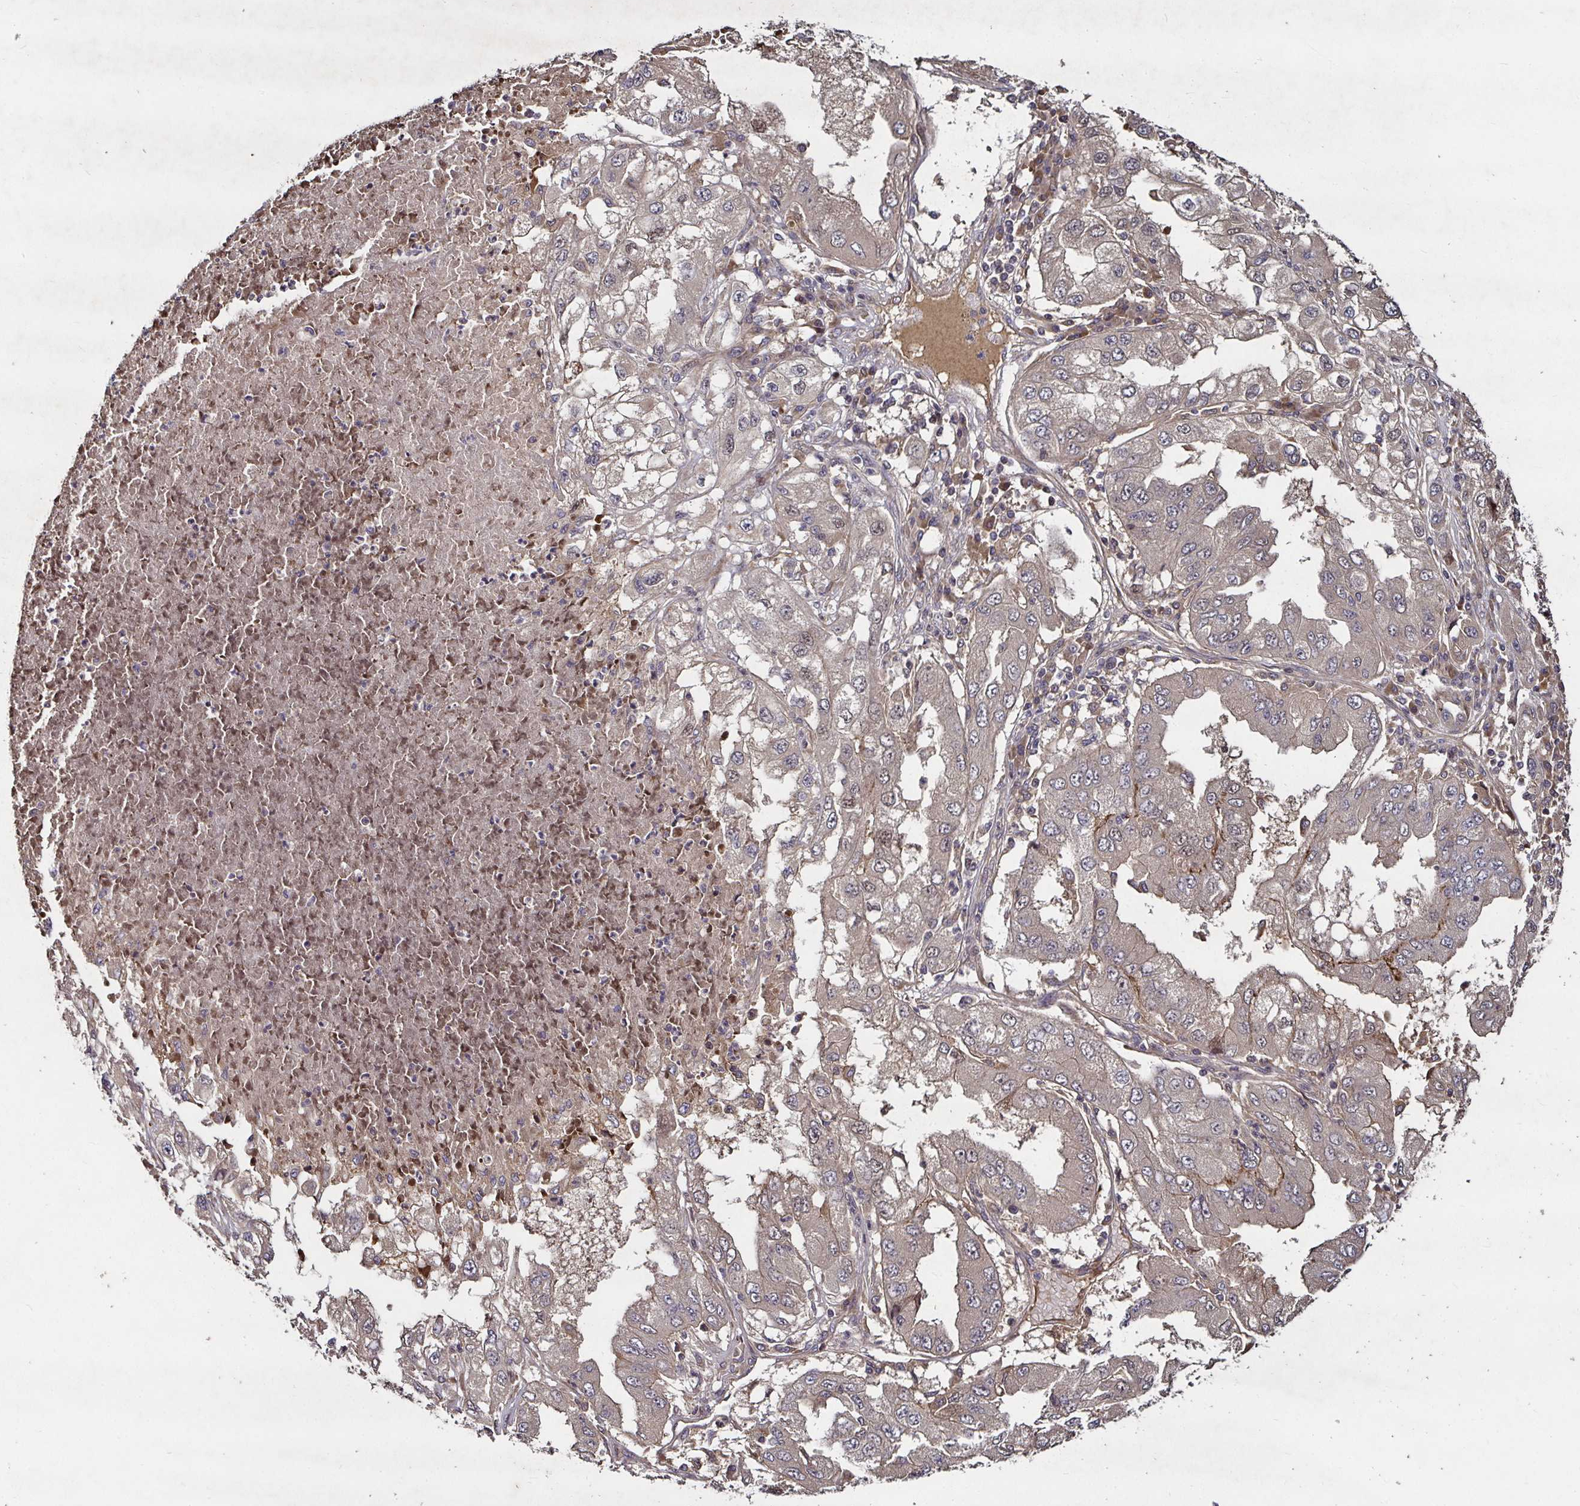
{"staining": {"intensity": "weak", "quantity": "25%-75%", "location": "cytoplasmic/membranous"}, "tissue": "lung cancer", "cell_type": "Tumor cells", "image_type": "cancer", "snomed": [{"axis": "morphology", "description": "Adenocarcinoma, NOS"}, {"axis": "morphology", "description": "Adenocarcinoma primary or metastatic"}, {"axis": "topography", "description": "Lung"}], "caption": "The photomicrograph exhibits immunohistochemical staining of adenocarcinoma primary or metastatic (lung). There is weak cytoplasmic/membranous staining is appreciated in approximately 25%-75% of tumor cells. (DAB IHC with brightfield microscopy, high magnification).", "gene": "SMYD3", "patient": {"sex": "male", "age": 74}}